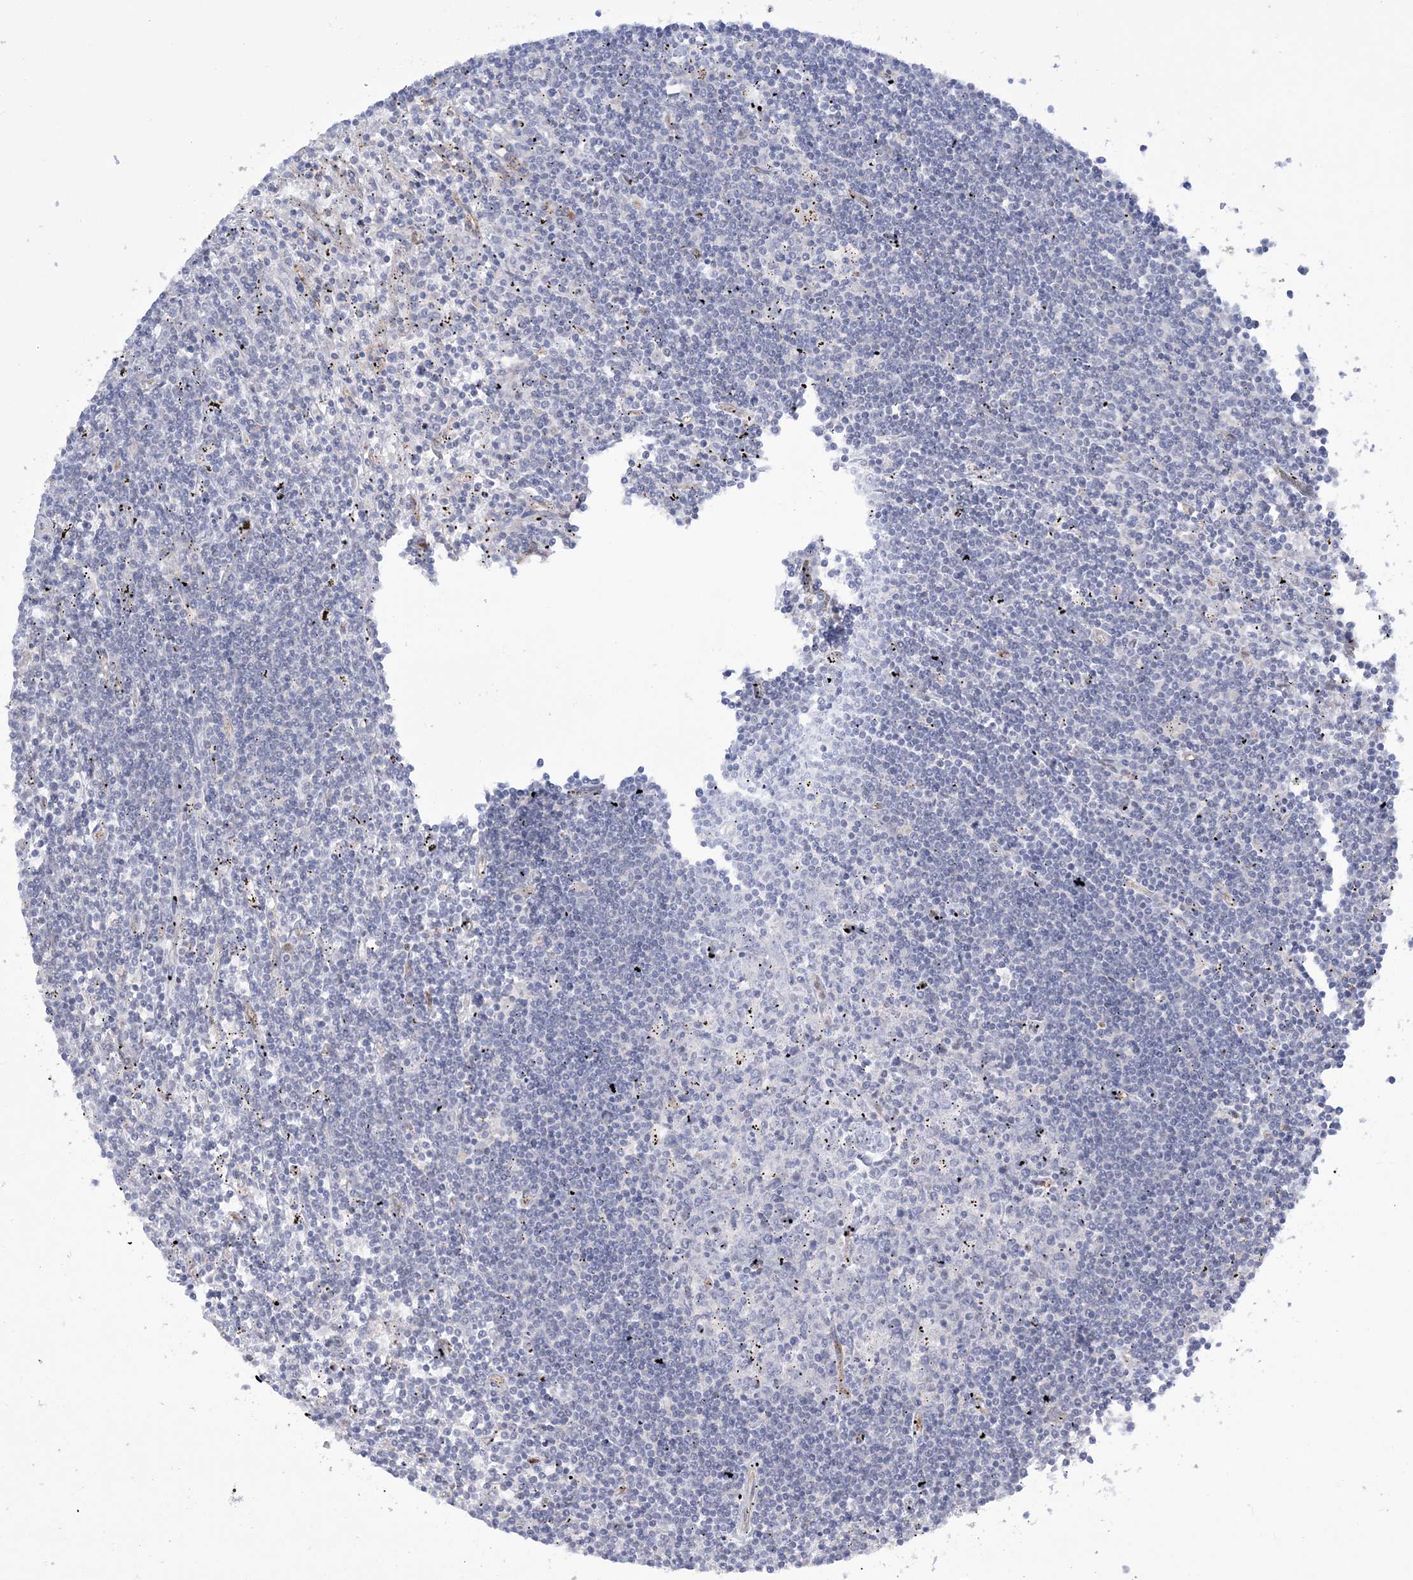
{"staining": {"intensity": "negative", "quantity": "none", "location": "none"}, "tissue": "lymphoma", "cell_type": "Tumor cells", "image_type": "cancer", "snomed": [{"axis": "morphology", "description": "Malignant lymphoma, non-Hodgkin's type, Low grade"}, {"axis": "topography", "description": "Spleen"}], "caption": "An IHC photomicrograph of lymphoma is shown. There is no staining in tumor cells of lymphoma.", "gene": "FARSB", "patient": {"sex": "male", "age": 76}}